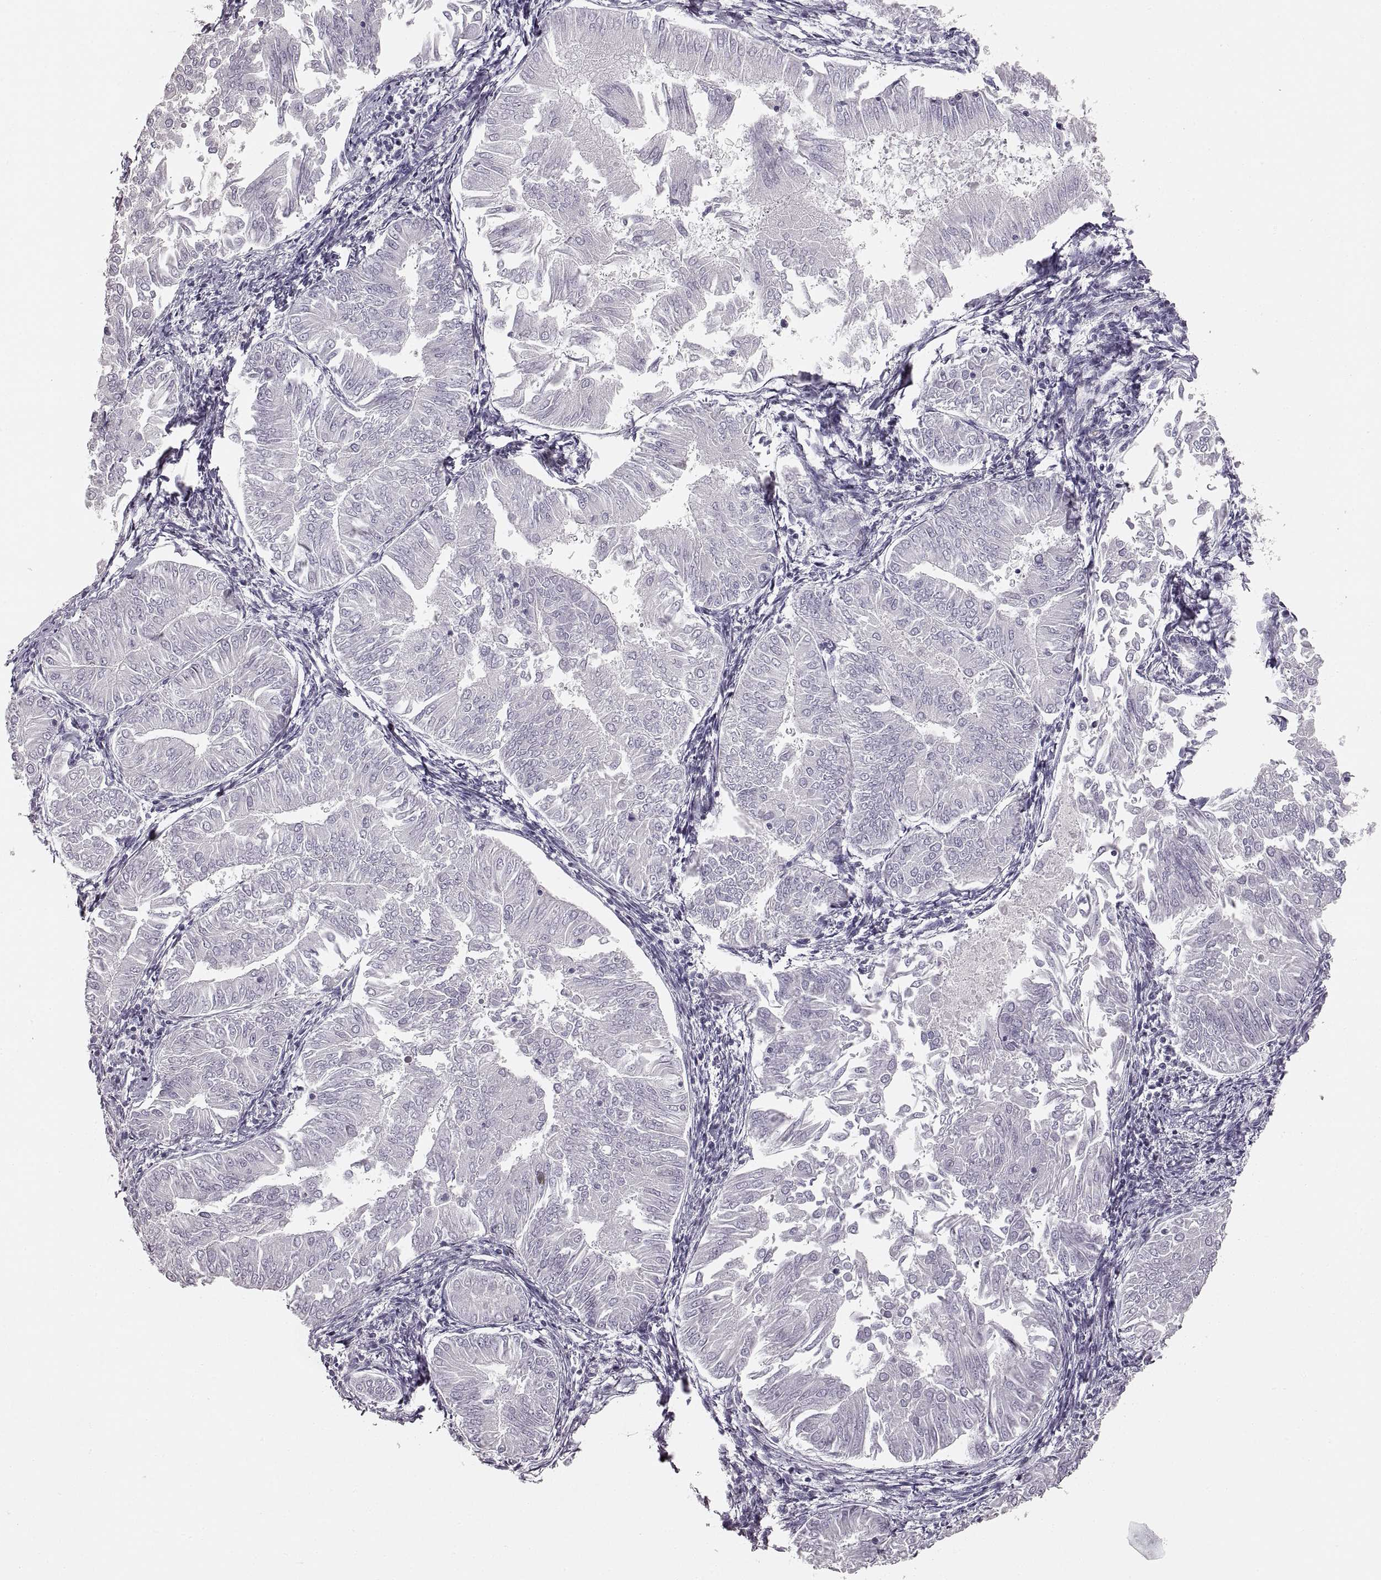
{"staining": {"intensity": "negative", "quantity": "none", "location": "none"}, "tissue": "endometrial cancer", "cell_type": "Tumor cells", "image_type": "cancer", "snomed": [{"axis": "morphology", "description": "Adenocarcinoma, NOS"}, {"axis": "topography", "description": "Endometrium"}], "caption": "Tumor cells show no significant protein expression in endometrial cancer.", "gene": "RDH13", "patient": {"sex": "female", "age": 53}}